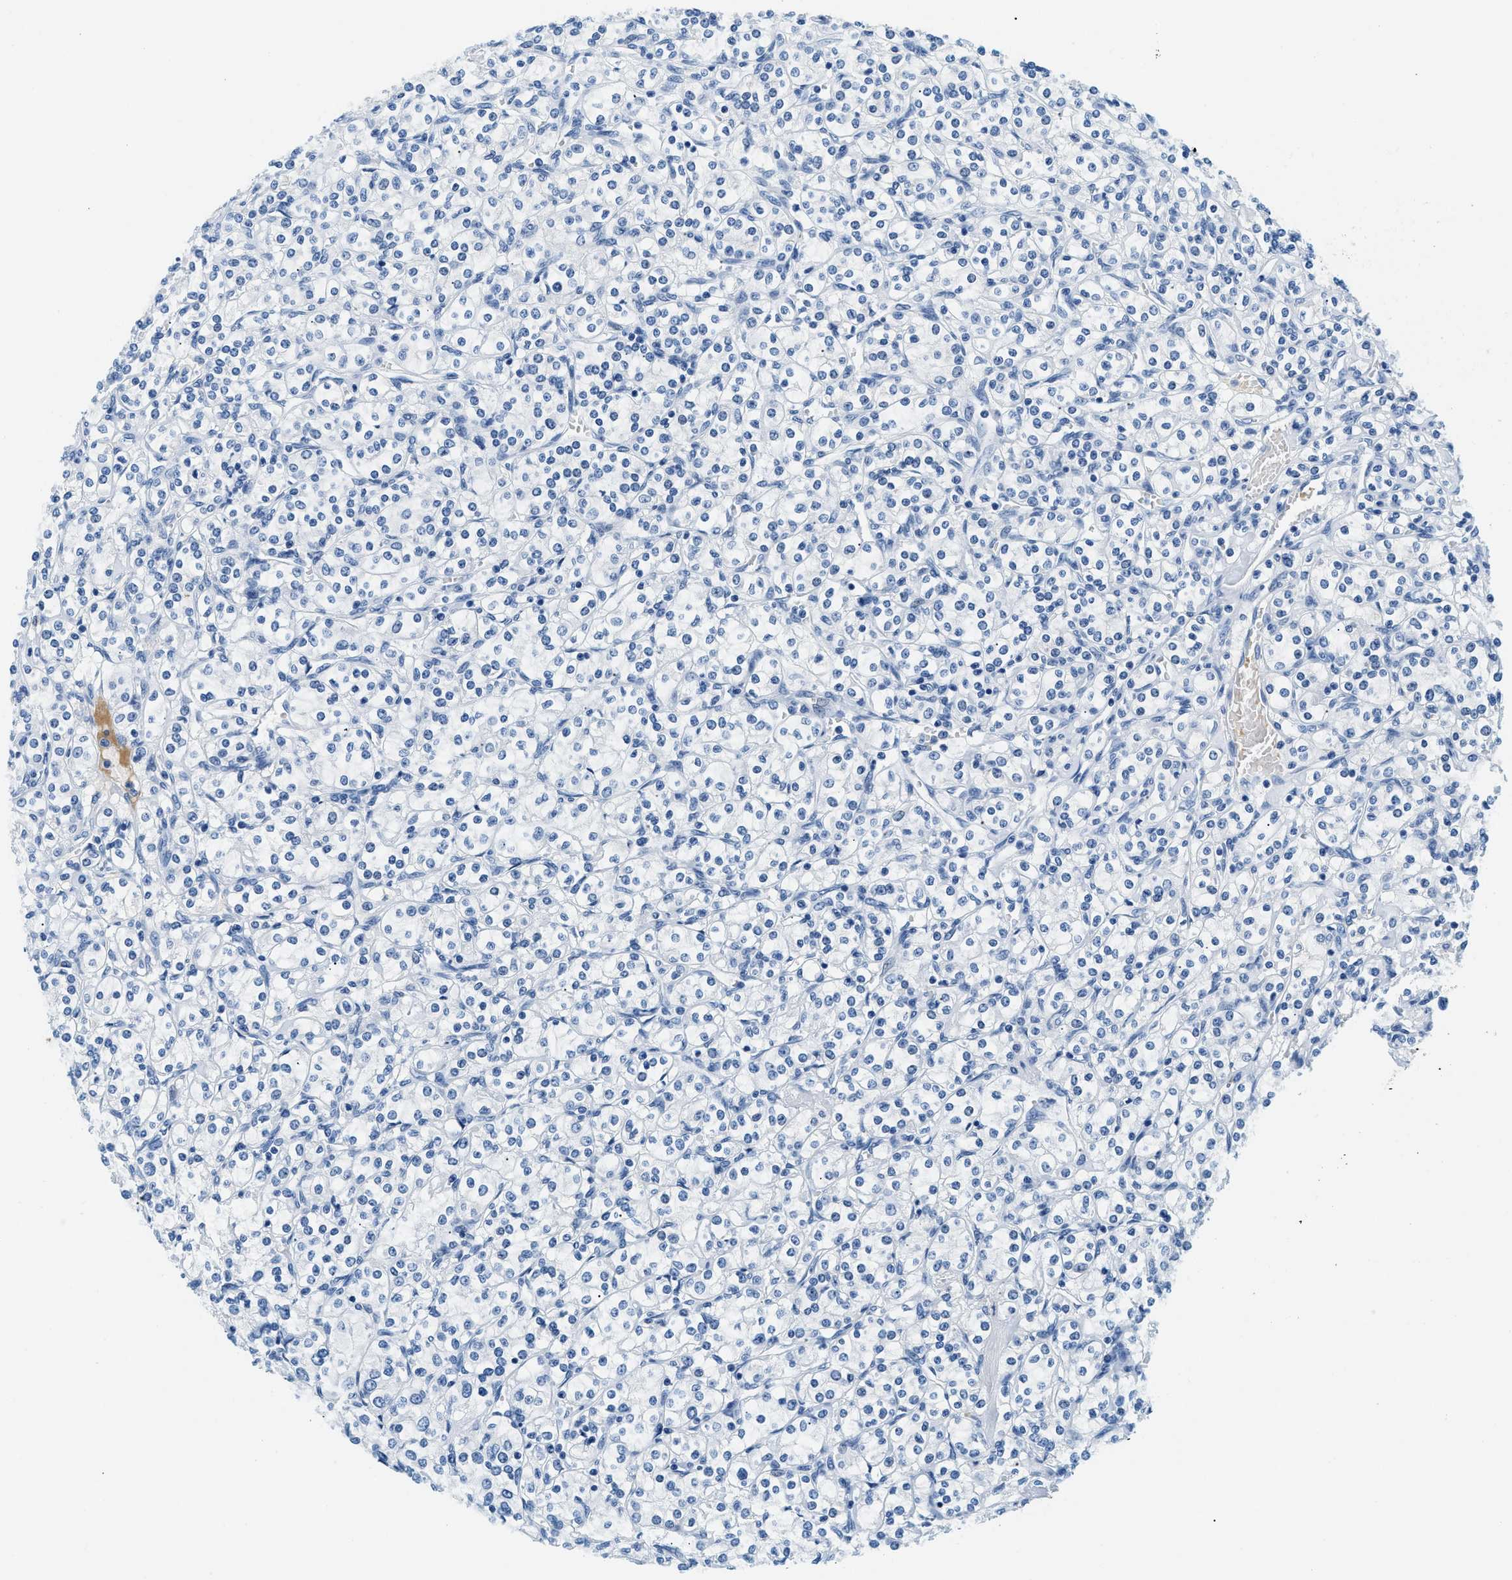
{"staining": {"intensity": "negative", "quantity": "none", "location": "none"}, "tissue": "renal cancer", "cell_type": "Tumor cells", "image_type": "cancer", "snomed": [{"axis": "morphology", "description": "Adenocarcinoma, NOS"}, {"axis": "topography", "description": "Kidney"}], "caption": "Tumor cells show no significant positivity in renal cancer (adenocarcinoma).", "gene": "STXBP2", "patient": {"sex": "male", "age": 77}}